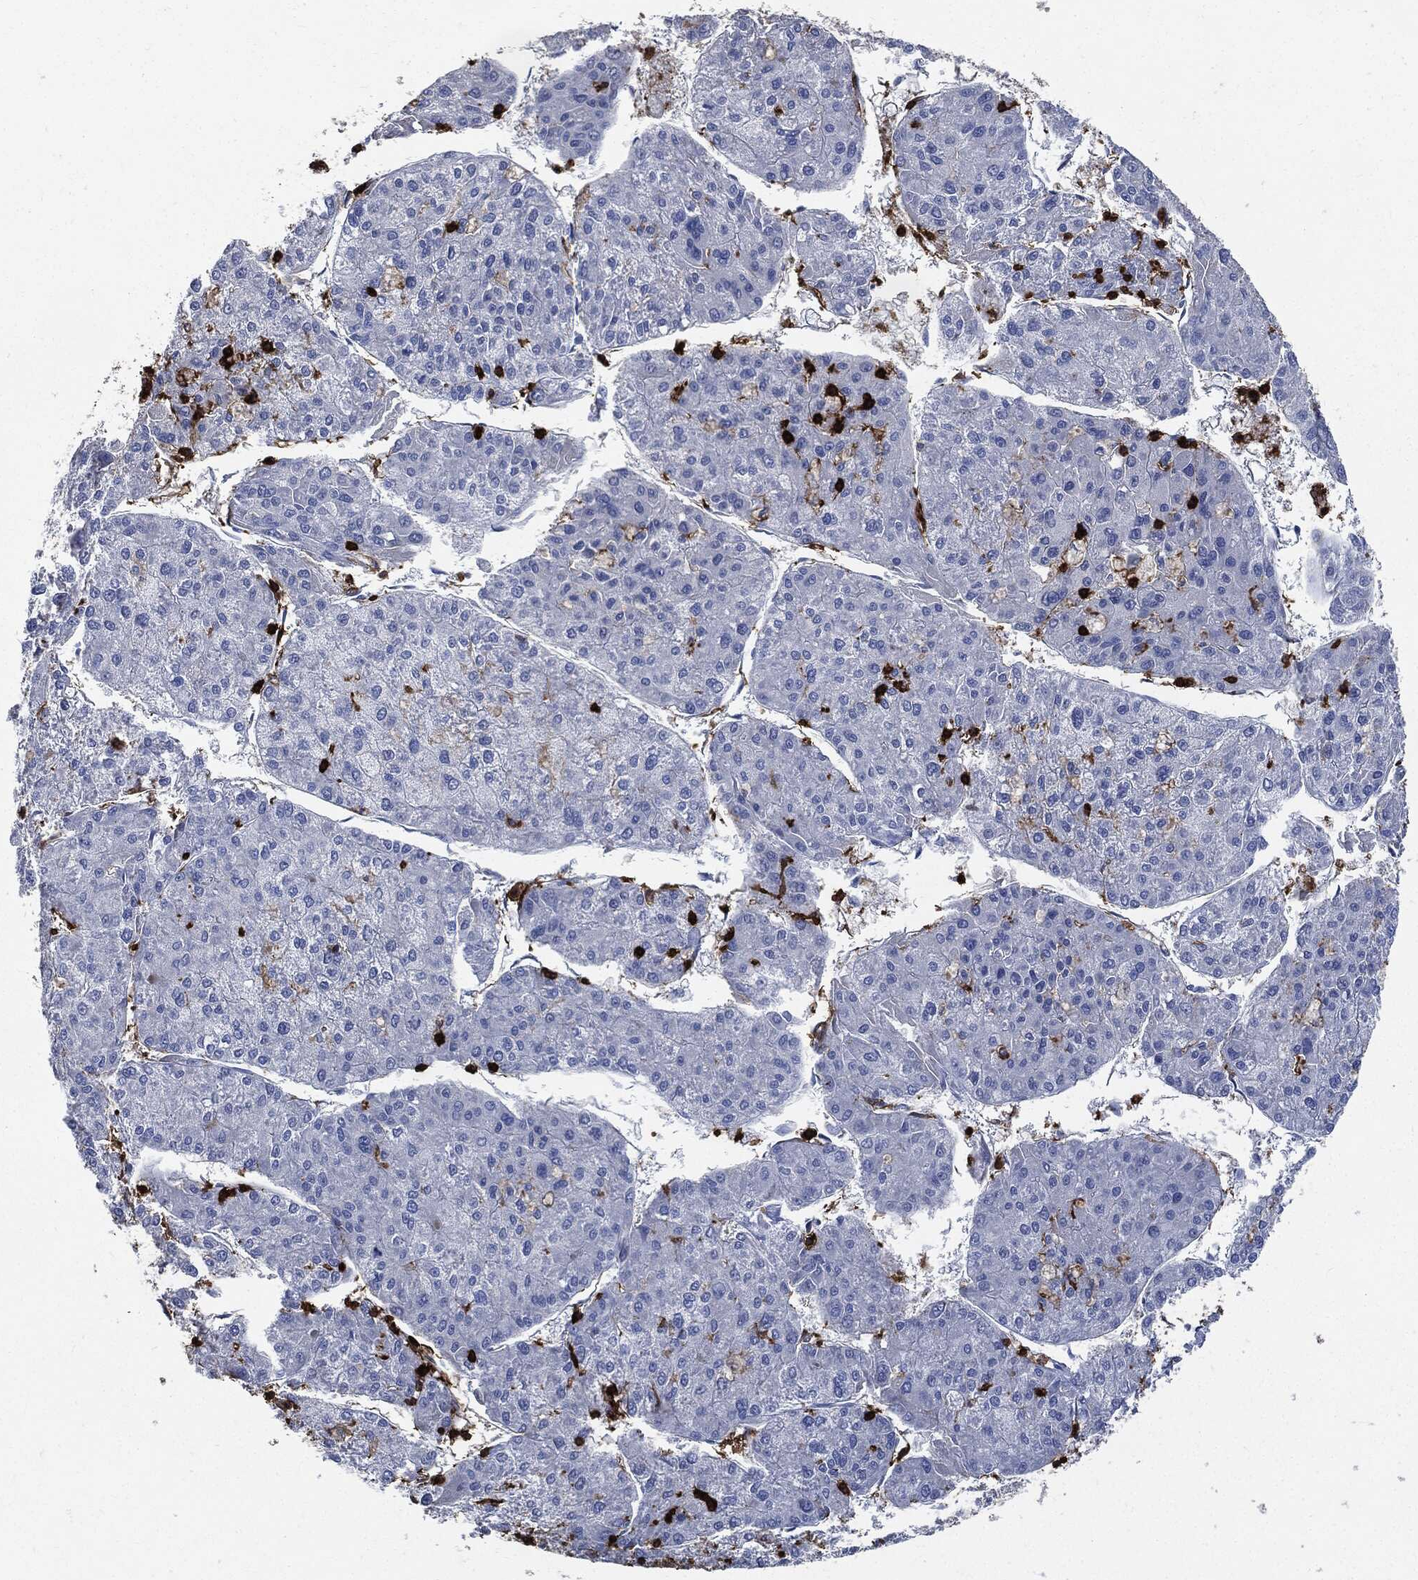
{"staining": {"intensity": "negative", "quantity": "none", "location": "none"}, "tissue": "liver cancer", "cell_type": "Tumor cells", "image_type": "cancer", "snomed": [{"axis": "morphology", "description": "Carcinoma, Hepatocellular, NOS"}, {"axis": "topography", "description": "Liver"}], "caption": "Immunohistochemical staining of liver cancer displays no significant expression in tumor cells. Brightfield microscopy of immunohistochemistry (IHC) stained with DAB (3,3'-diaminobenzidine) (brown) and hematoxylin (blue), captured at high magnification.", "gene": "PTPRC", "patient": {"sex": "male", "age": 43}}